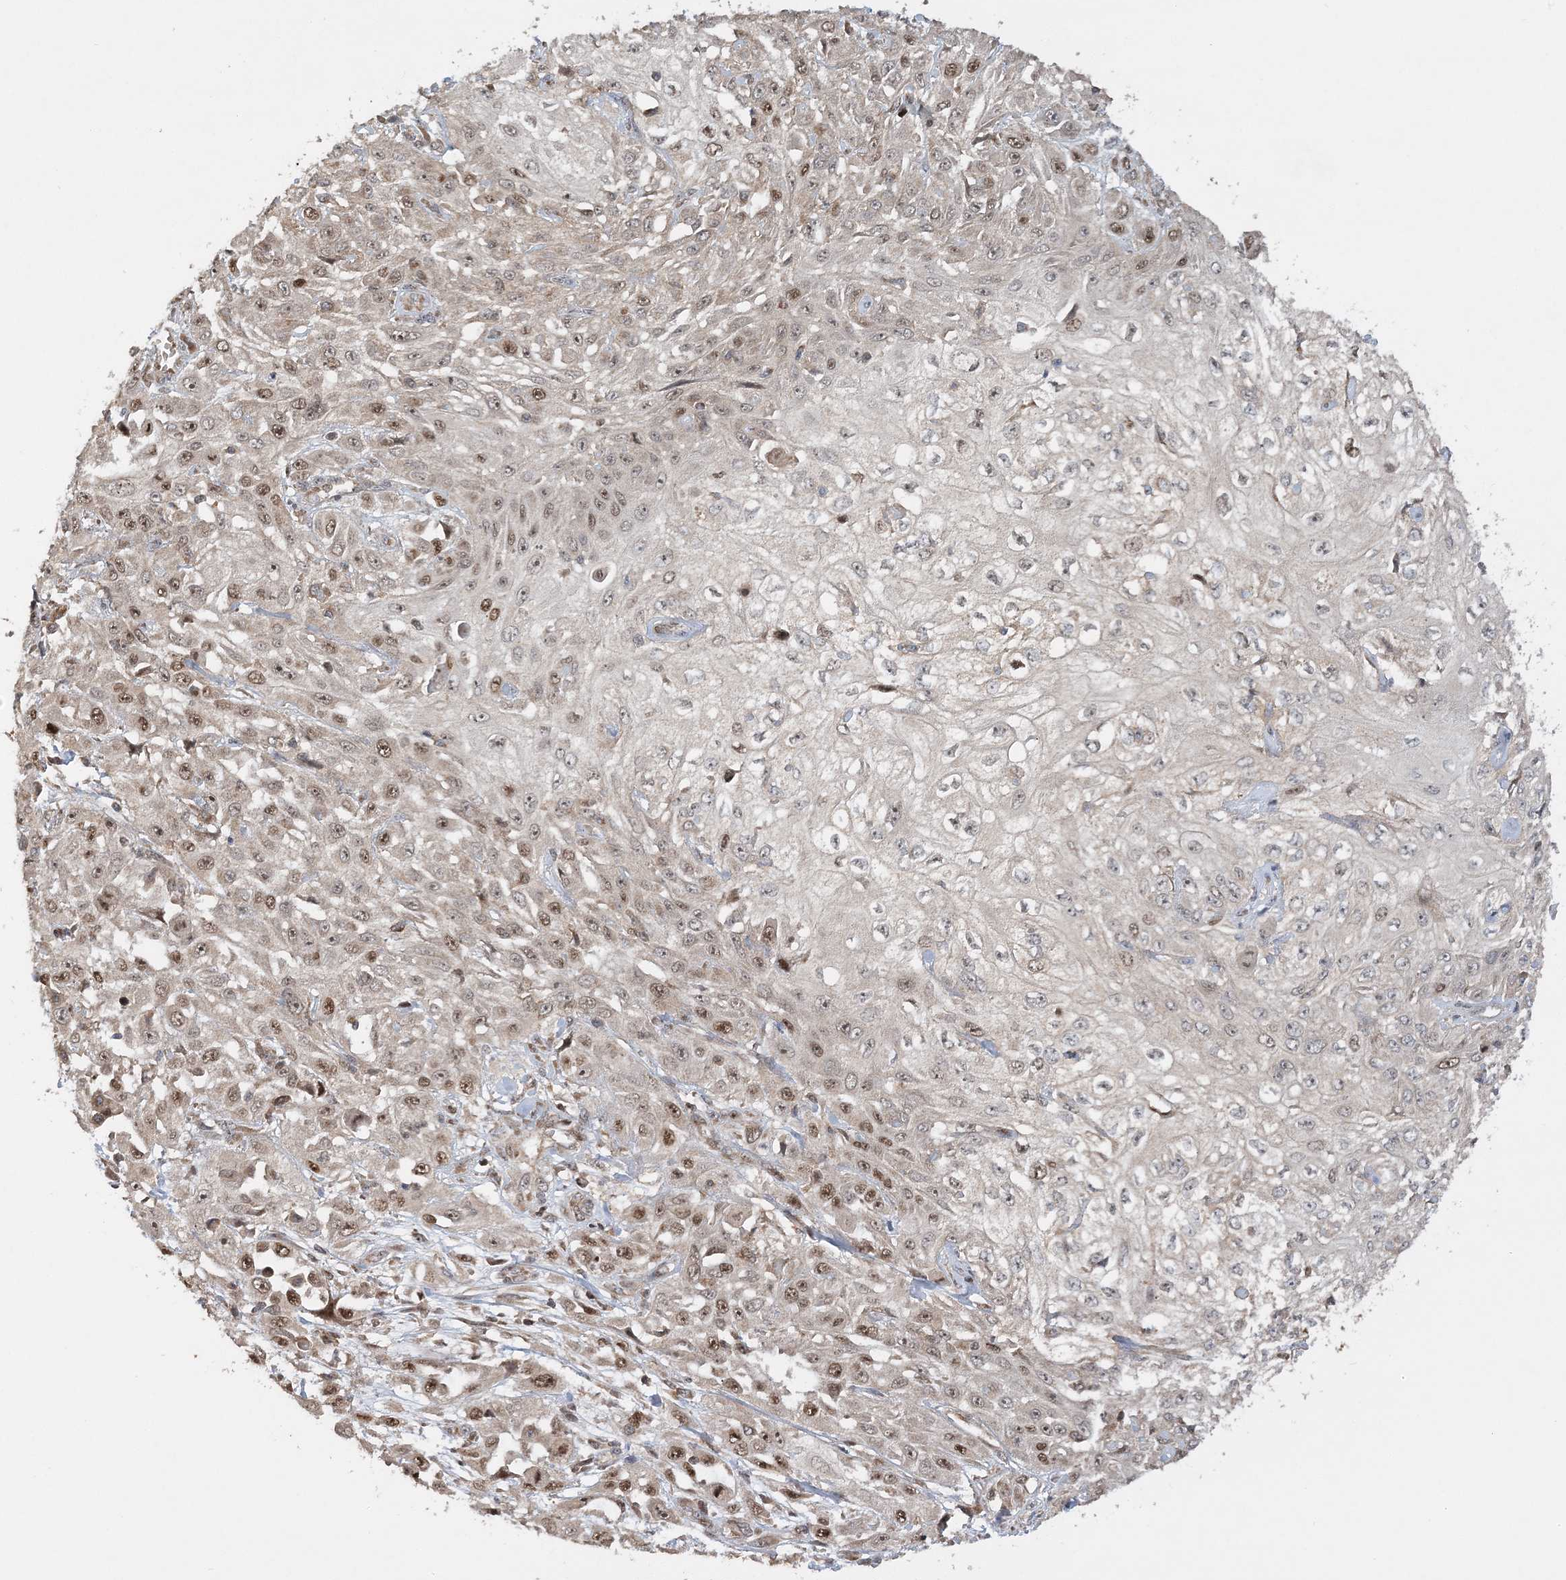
{"staining": {"intensity": "moderate", "quantity": ">75%", "location": "nuclear"}, "tissue": "skin cancer", "cell_type": "Tumor cells", "image_type": "cancer", "snomed": [{"axis": "morphology", "description": "Squamous cell carcinoma, NOS"}, {"axis": "morphology", "description": "Squamous cell carcinoma, metastatic, NOS"}, {"axis": "topography", "description": "Skin"}, {"axis": "topography", "description": "Lymph node"}], "caption": "Immunohistochemical staining of human skin cancer (squamous cell carcinoma) reveals moderate nuclear protein positivity in about >75% of tumor cells.", "gene": "KIF4A", "patient": {"sex": "male", "age": 75}}